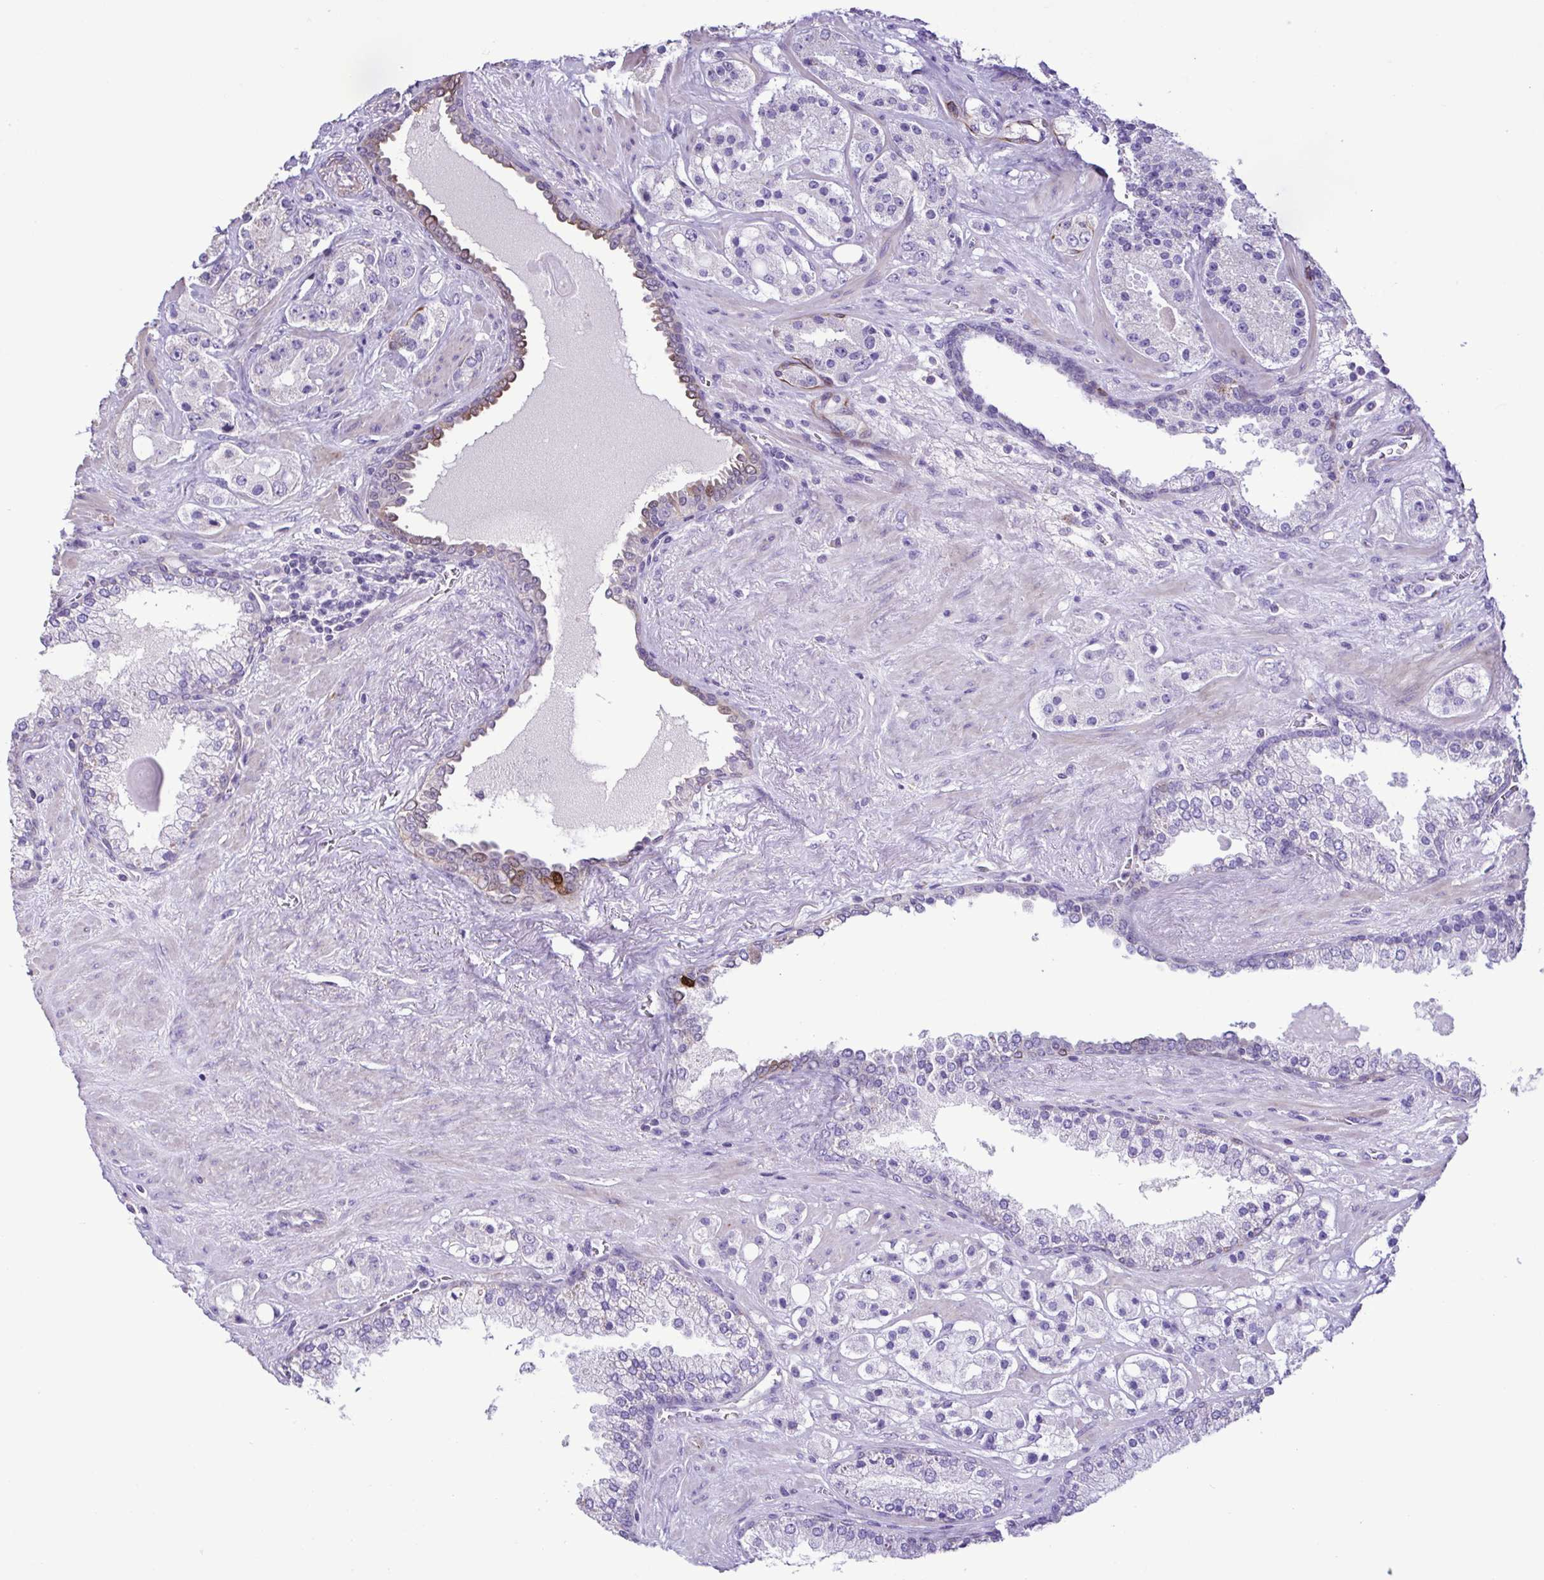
{"staining": {"intensity": "negative", "quantity": "none", "location": "none"}, "tissue": "prostate cancer", "cell_type": "Tumor cells", "image_type": "cancer", "snomed": [{"axis": "morphology", "description": "Adenocarcinoma, High grade"}, {"axis": "topography", "description": "Prostate"}], "caption": "This is an IHC histopathology image of human prostate cancer. There is no positivity in tumor cells.", "gene": "PLA2G4E", "patient": {"sex": "male", "age": 67}}